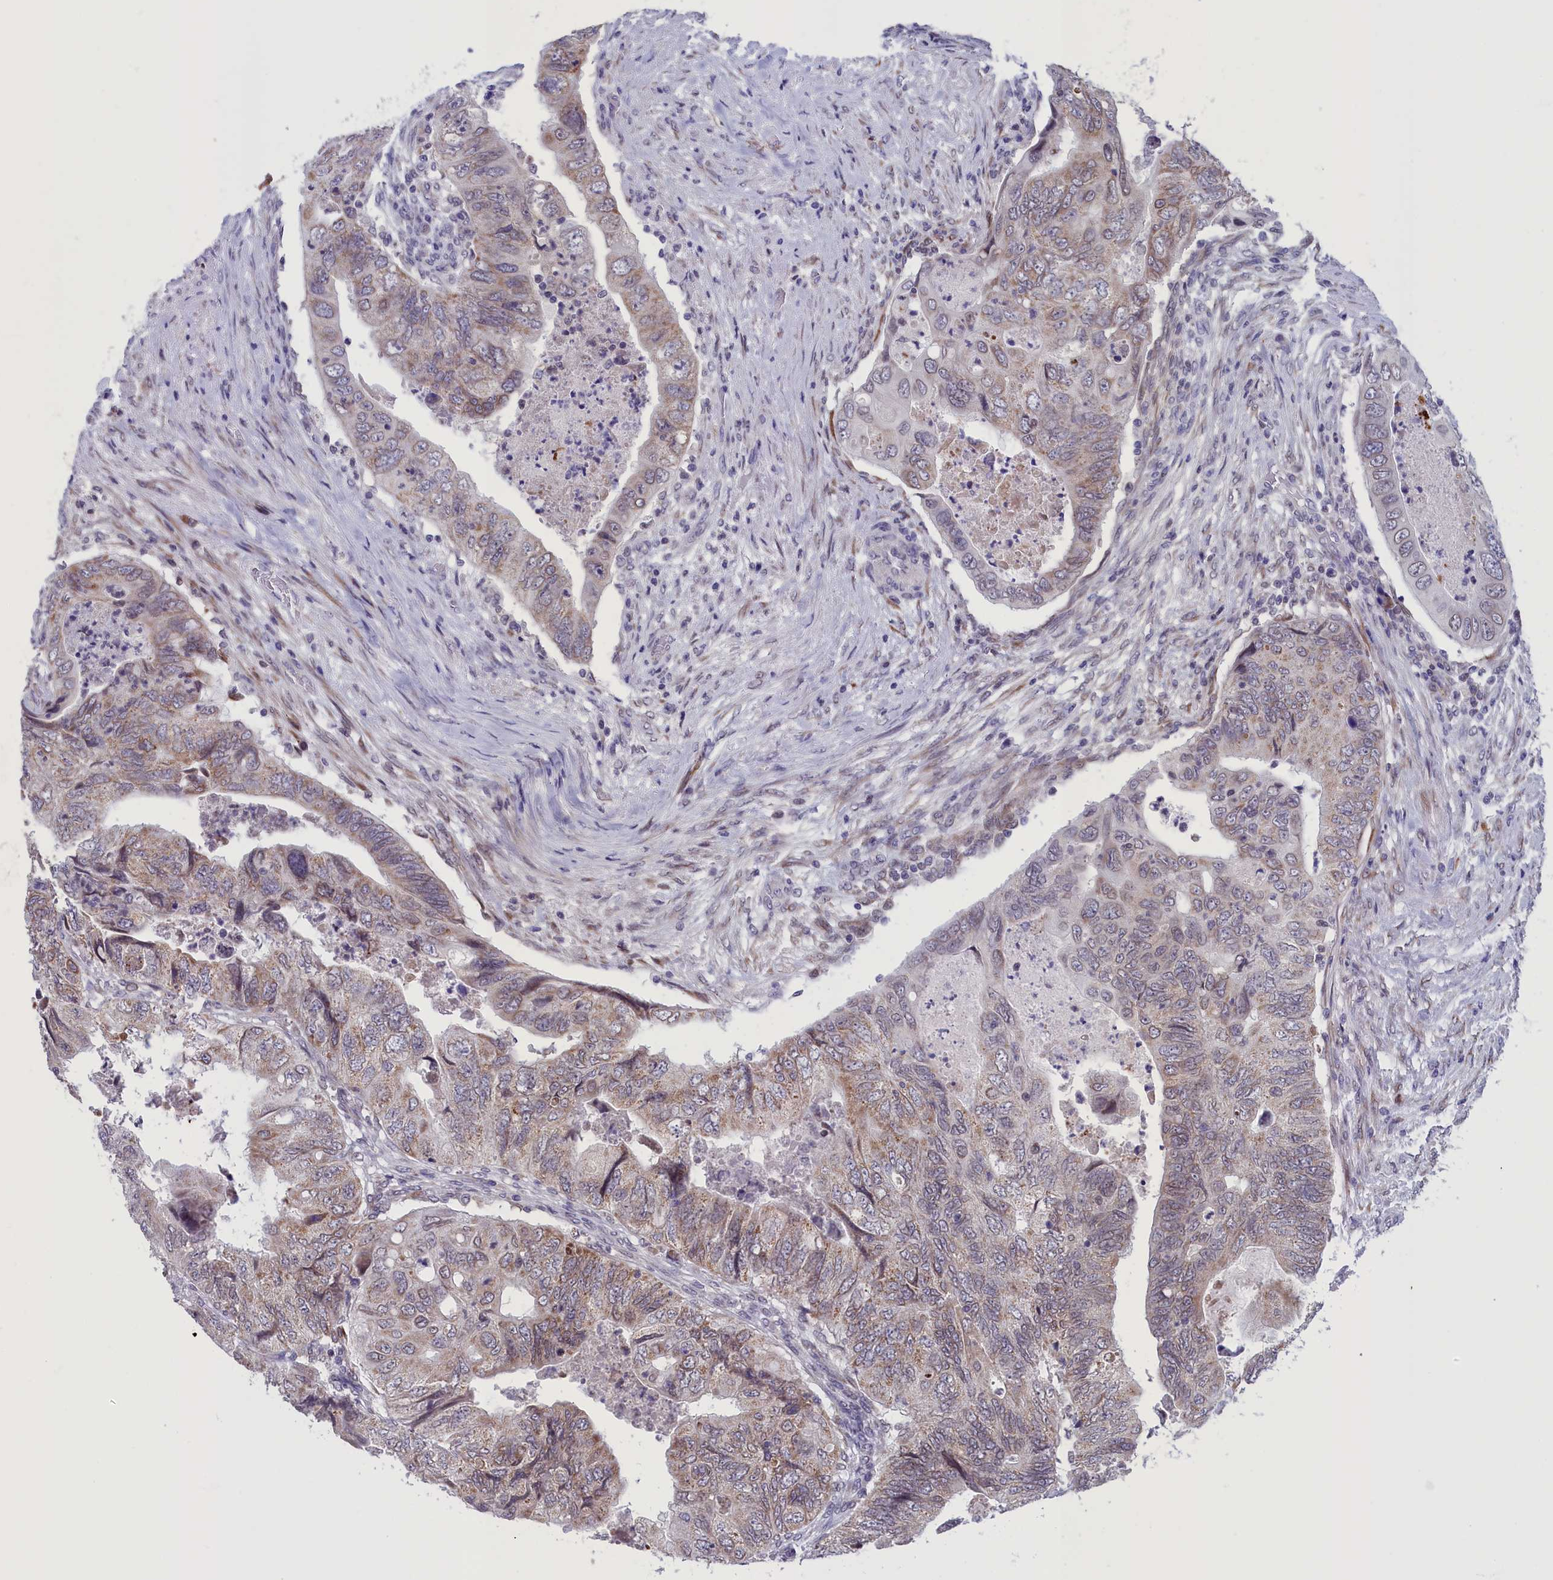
{"staining": {"intensity": "moderate", "quantity": "<25%", "location": "cytoplasmic/membranous"}, "tissue": "colorectal cancer", "cell_type": "Tumor cells", "image_type": "cancer", "snomed": [{"axis": "morphology", "description": "Adenocarcinoma, NOS"}, {"axis": "topography", "description": "Rectum"}], "caption": "Protein expression analysis of adenocarcinoma (colorectal) demonstrates moderate cytoplasmic/membranous positivity in about <25% of tumor cells.", "gene": "PARS2", "patient": {"sex": "male", "age": 63}}